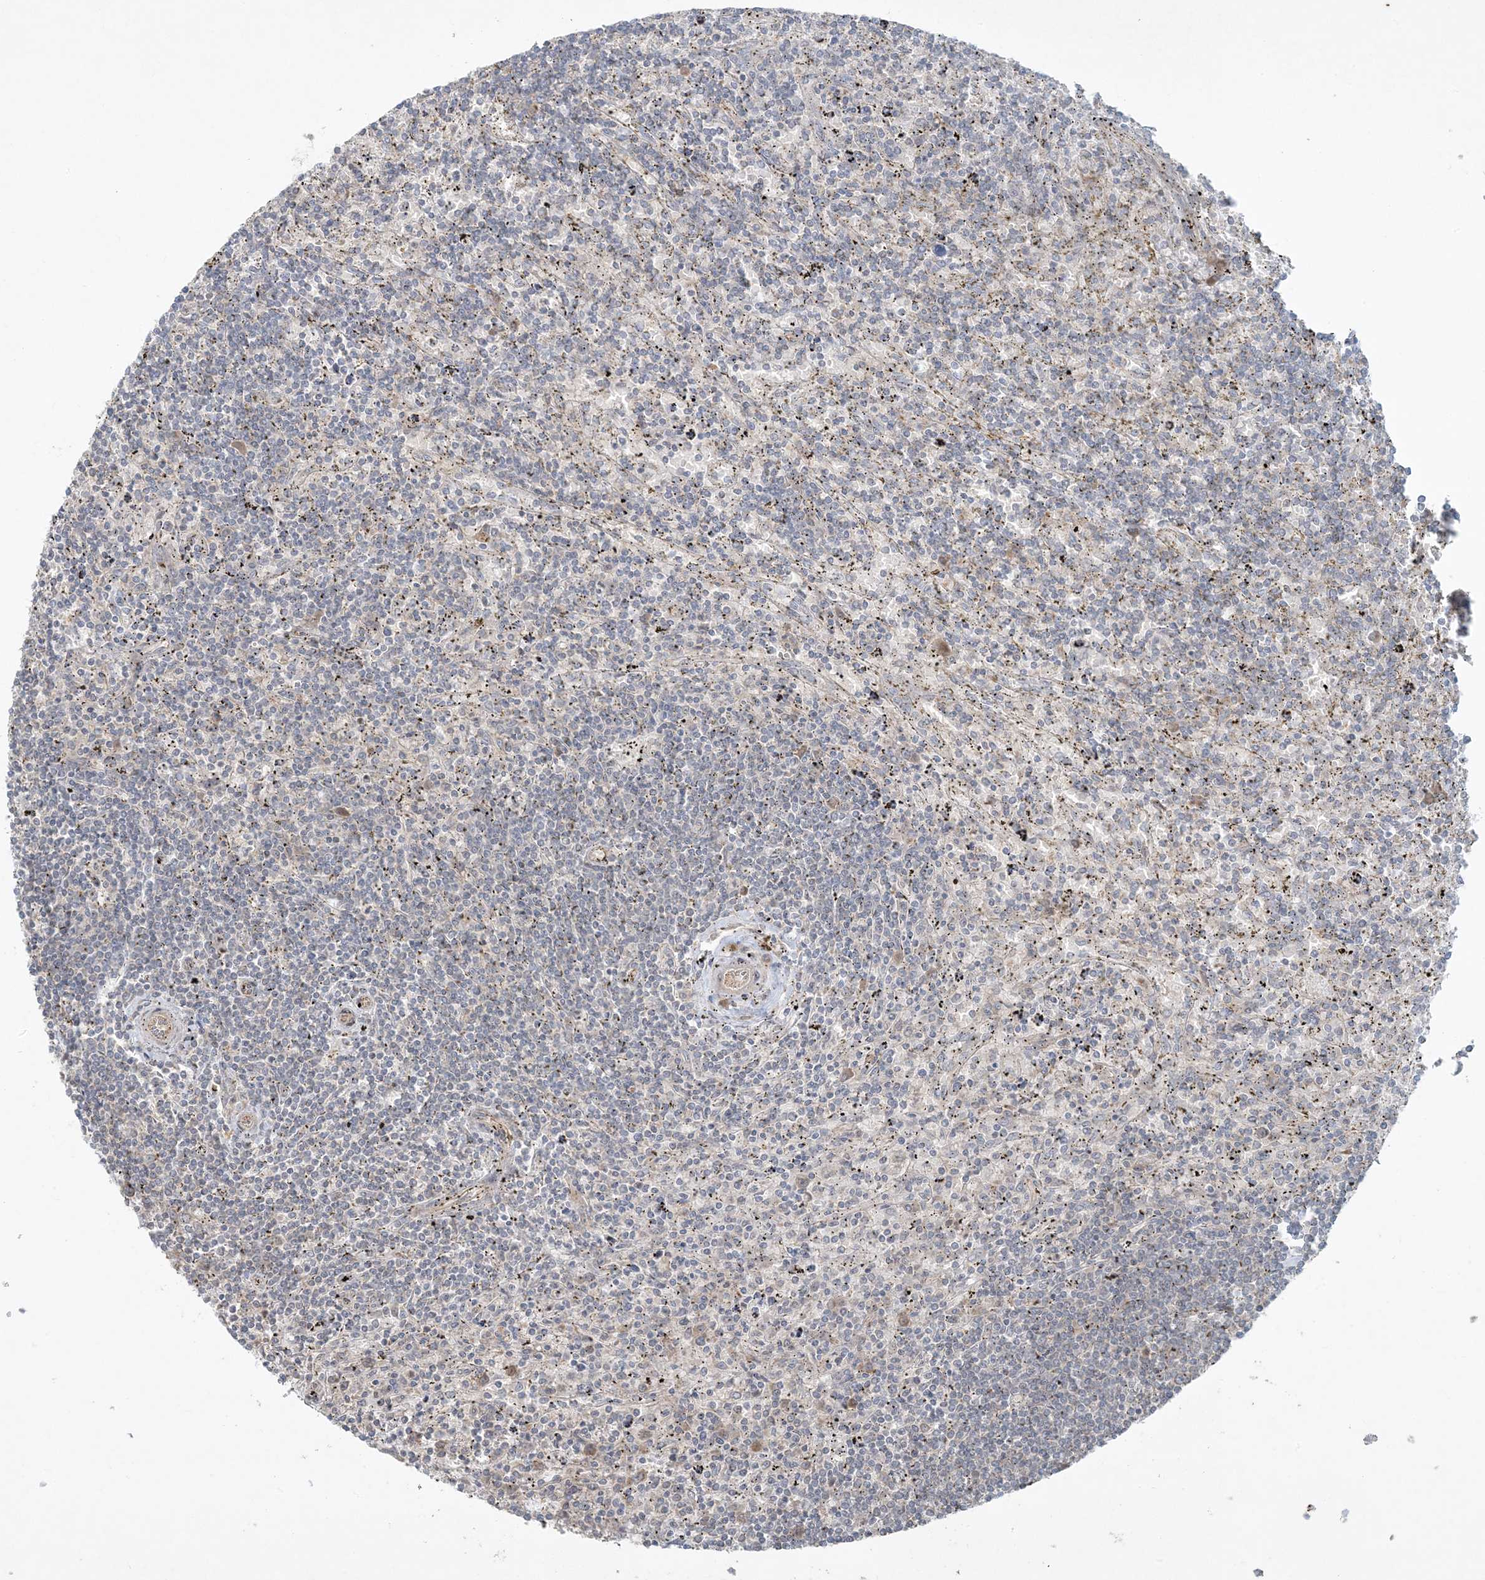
{"staining": {"intensity": "negative", "quantity": "none", "location": "none"}, "tissue": "lymphoma", "cell_type": "Tumor cells", "image_type": "cancer", "snomed": [{"axis": "morphology", "description": "Malignant lymphoma, non-Hodgkin's type, Low grade"}, {"axis": "topography", "description": "Spleen"}], "caption": "Immunohistochemistry (IHC) of lymphoma displays no positivity in tumor cells. (DAB immunohistochemistry visualized using brightfield microscopy, high magnification).", "gene": "ZNF263", "patient": {"sex": "male", "age": 76}}